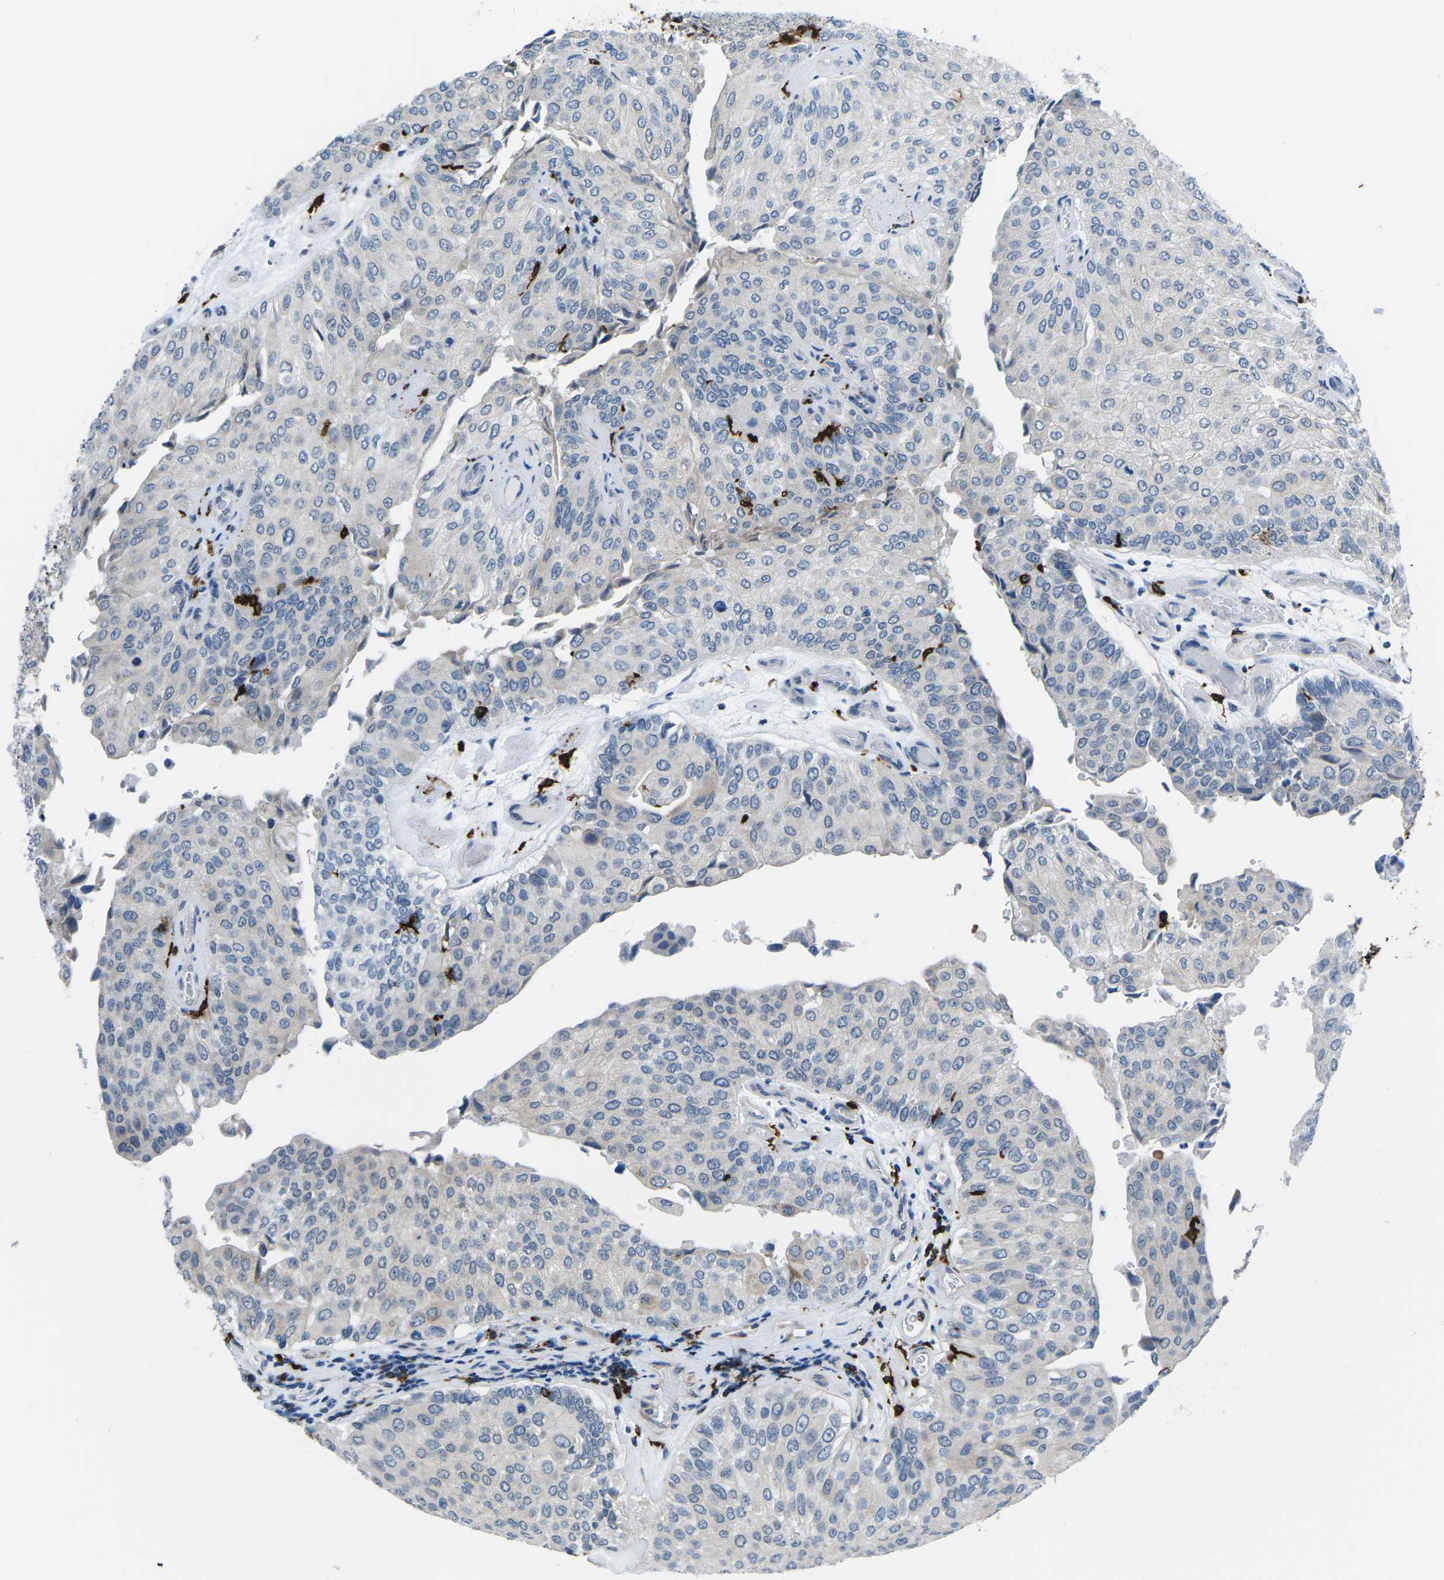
{"staining": {"intensity": "negative", "quantity": "none", "location": "none"}, "tissue": "urothelial cancer", "cell_type": "Tumor cells", "image_type": "cancer", "snomed": [{"axis": "morphology", "description": "Urothelial carcinoma, High grade"}, {"axis": "topography", "description": "Kidney"}, {"axis": "topography", "description": "Urinary bladder"}], "caption": "The image demonstrates no staining of tumor cells in urothelial cancer.", "gene": "PTPN1", "patient": {"sex": "male", "age": 77}}